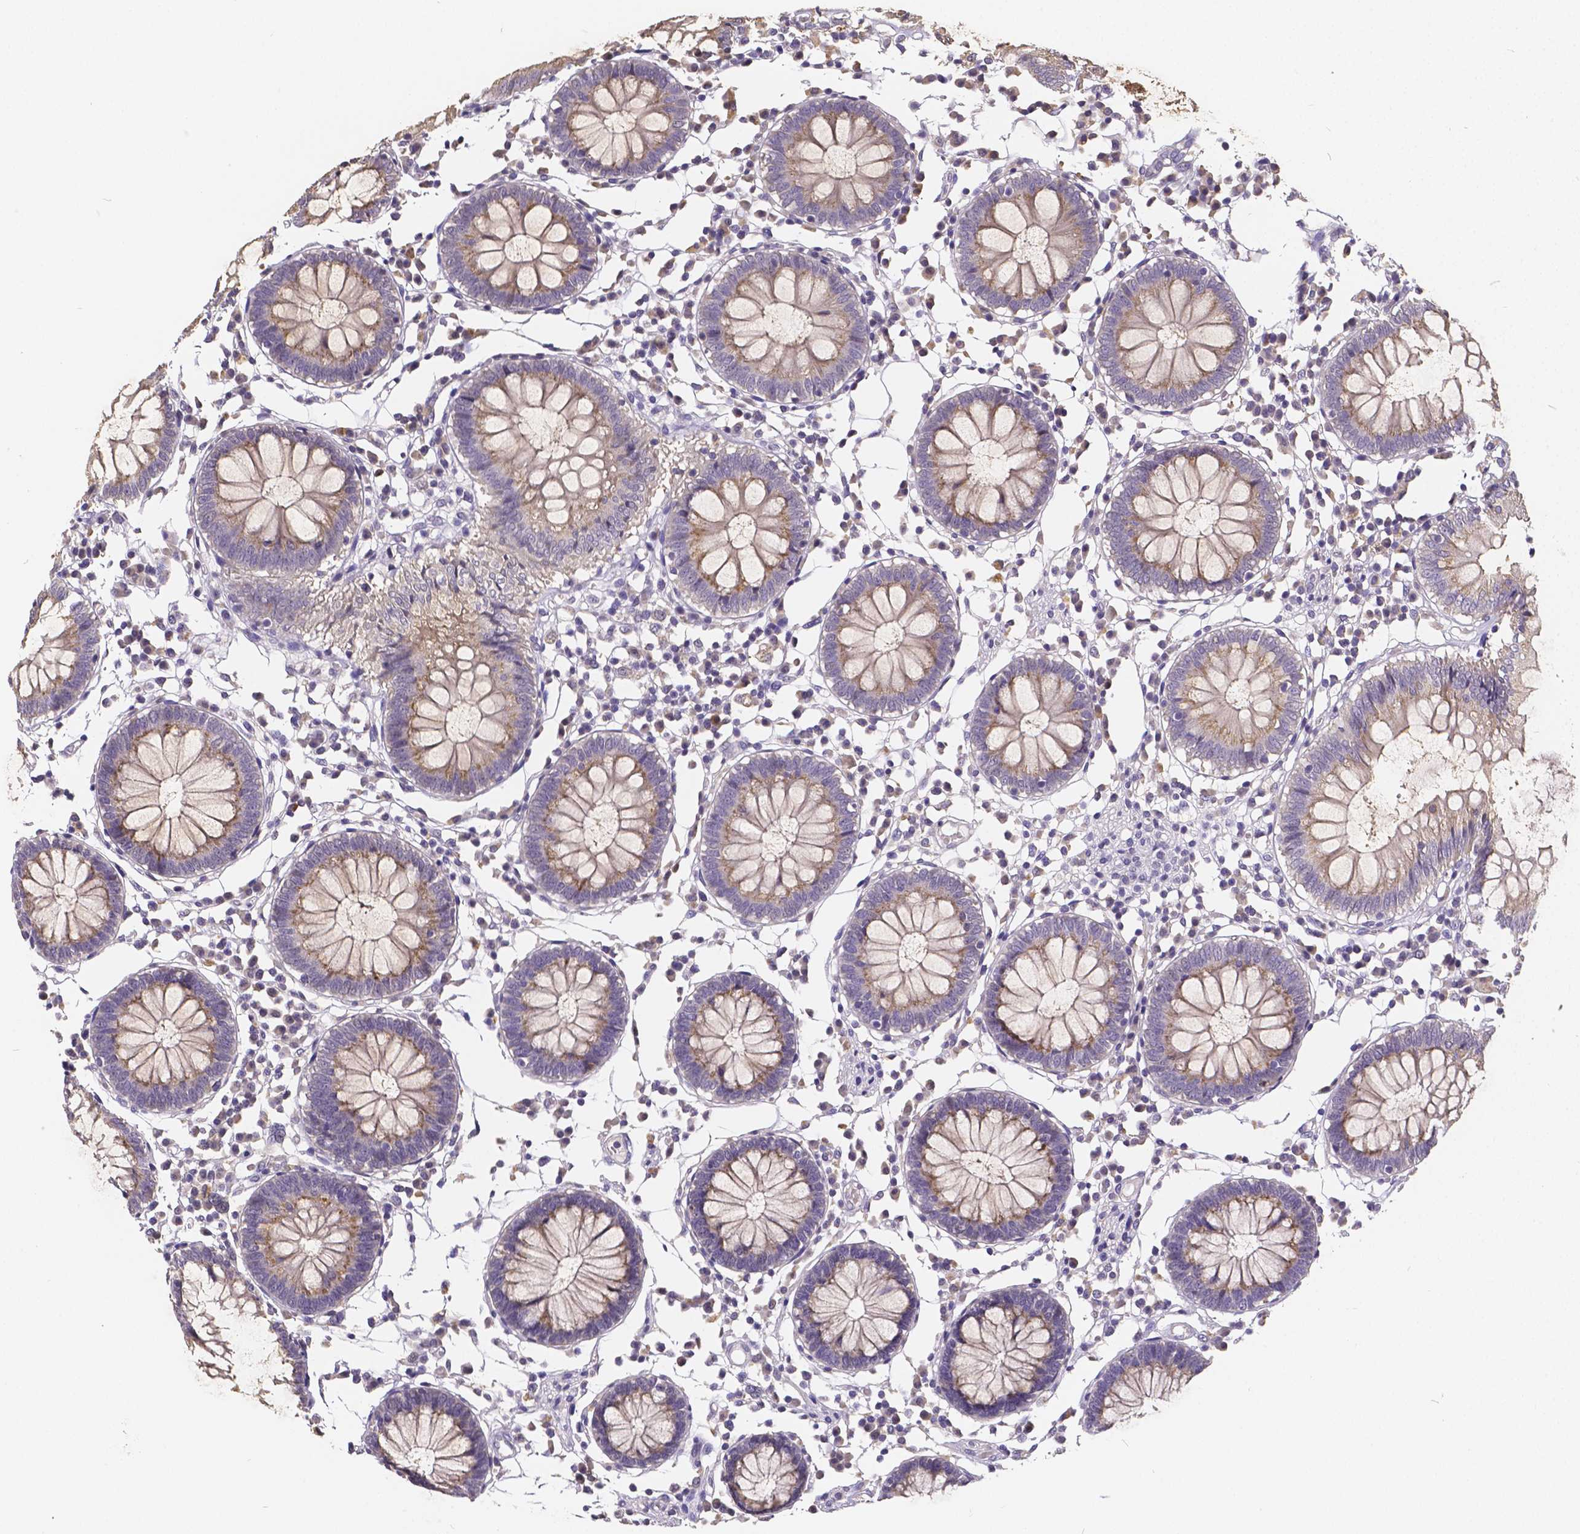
{"staining": {"intensity": "negative", "quantity": "none", "location": "none"}, "tissue": "colon", "cell_type": "Endothelial cells", "image_type": "normal", "snomed": [{"axis": "morphology", "description": "Normal tissue, NOS"}, {"axis": "morphology", "description": "Adenocarcinoma, NOS"}, {"axis": "topography", "description": "Colon"}], "caption": "Immunohistochemical staining of unremarkable colon reveals no significant expression in endothelial cells.", "gene": "CTNNA2", "patient": {"sex": "male", "age": 83}}